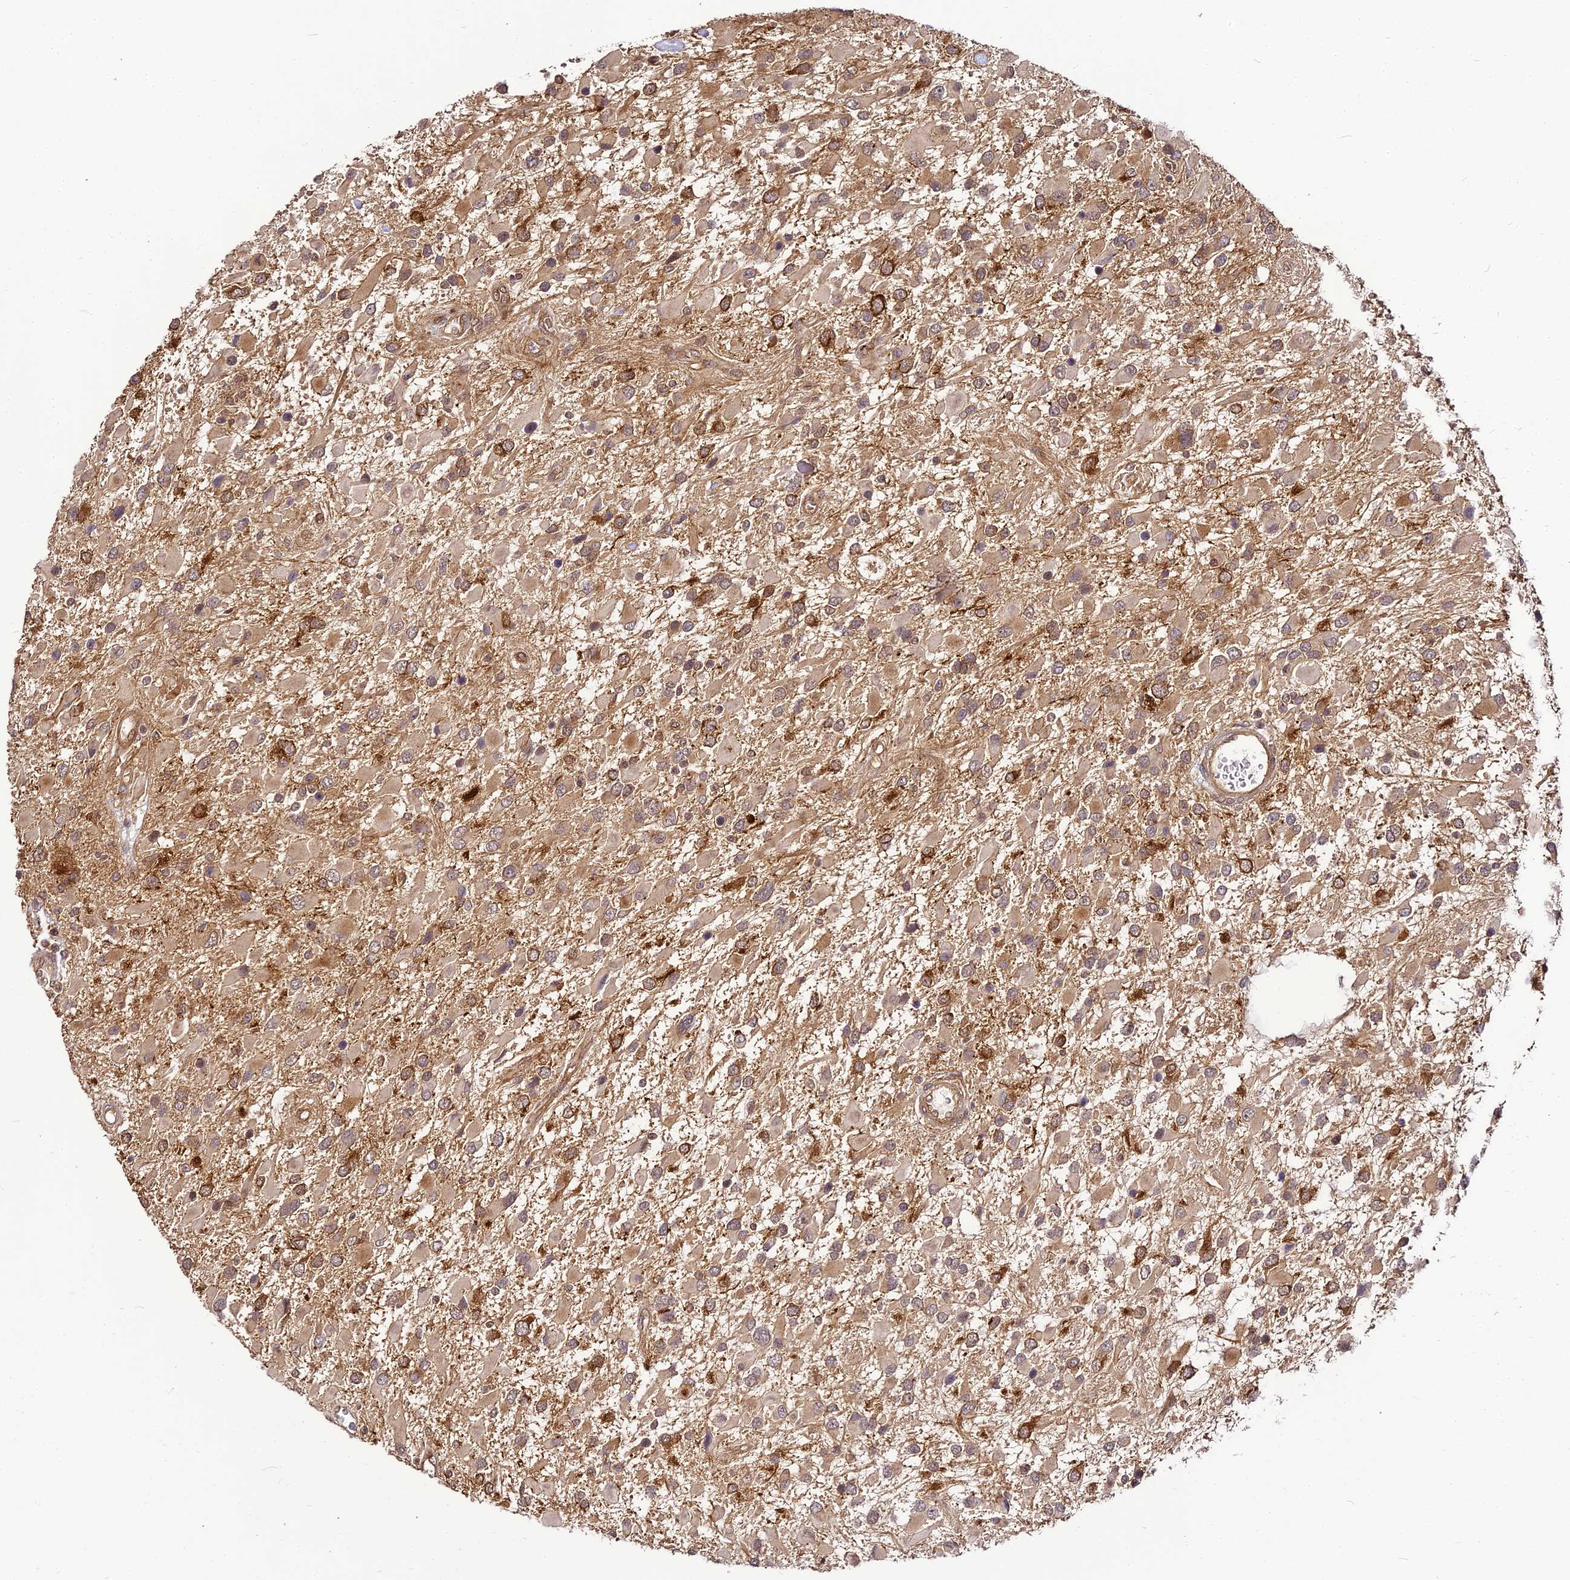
{"staining": {"intensity": "weak", "quantity": "25%-75%", "location": "cytoplasmic/membranous"}, "tissue": "glioma", "cell_type": "Tumor cells", "image_type": "cancer", "snomed": [{"axis": "morphology", "description": "Glioma, malignant, High grade"}, {"axis": "topography", "description": "Brain"}], "caption": "Protein staining displays weak cytoplasmic/membranous positivity in approximately 25%-75% of tumor cells in glioma.", "gene": "BCDIN3D", "patient": {"sex": "male", "age": 53}}